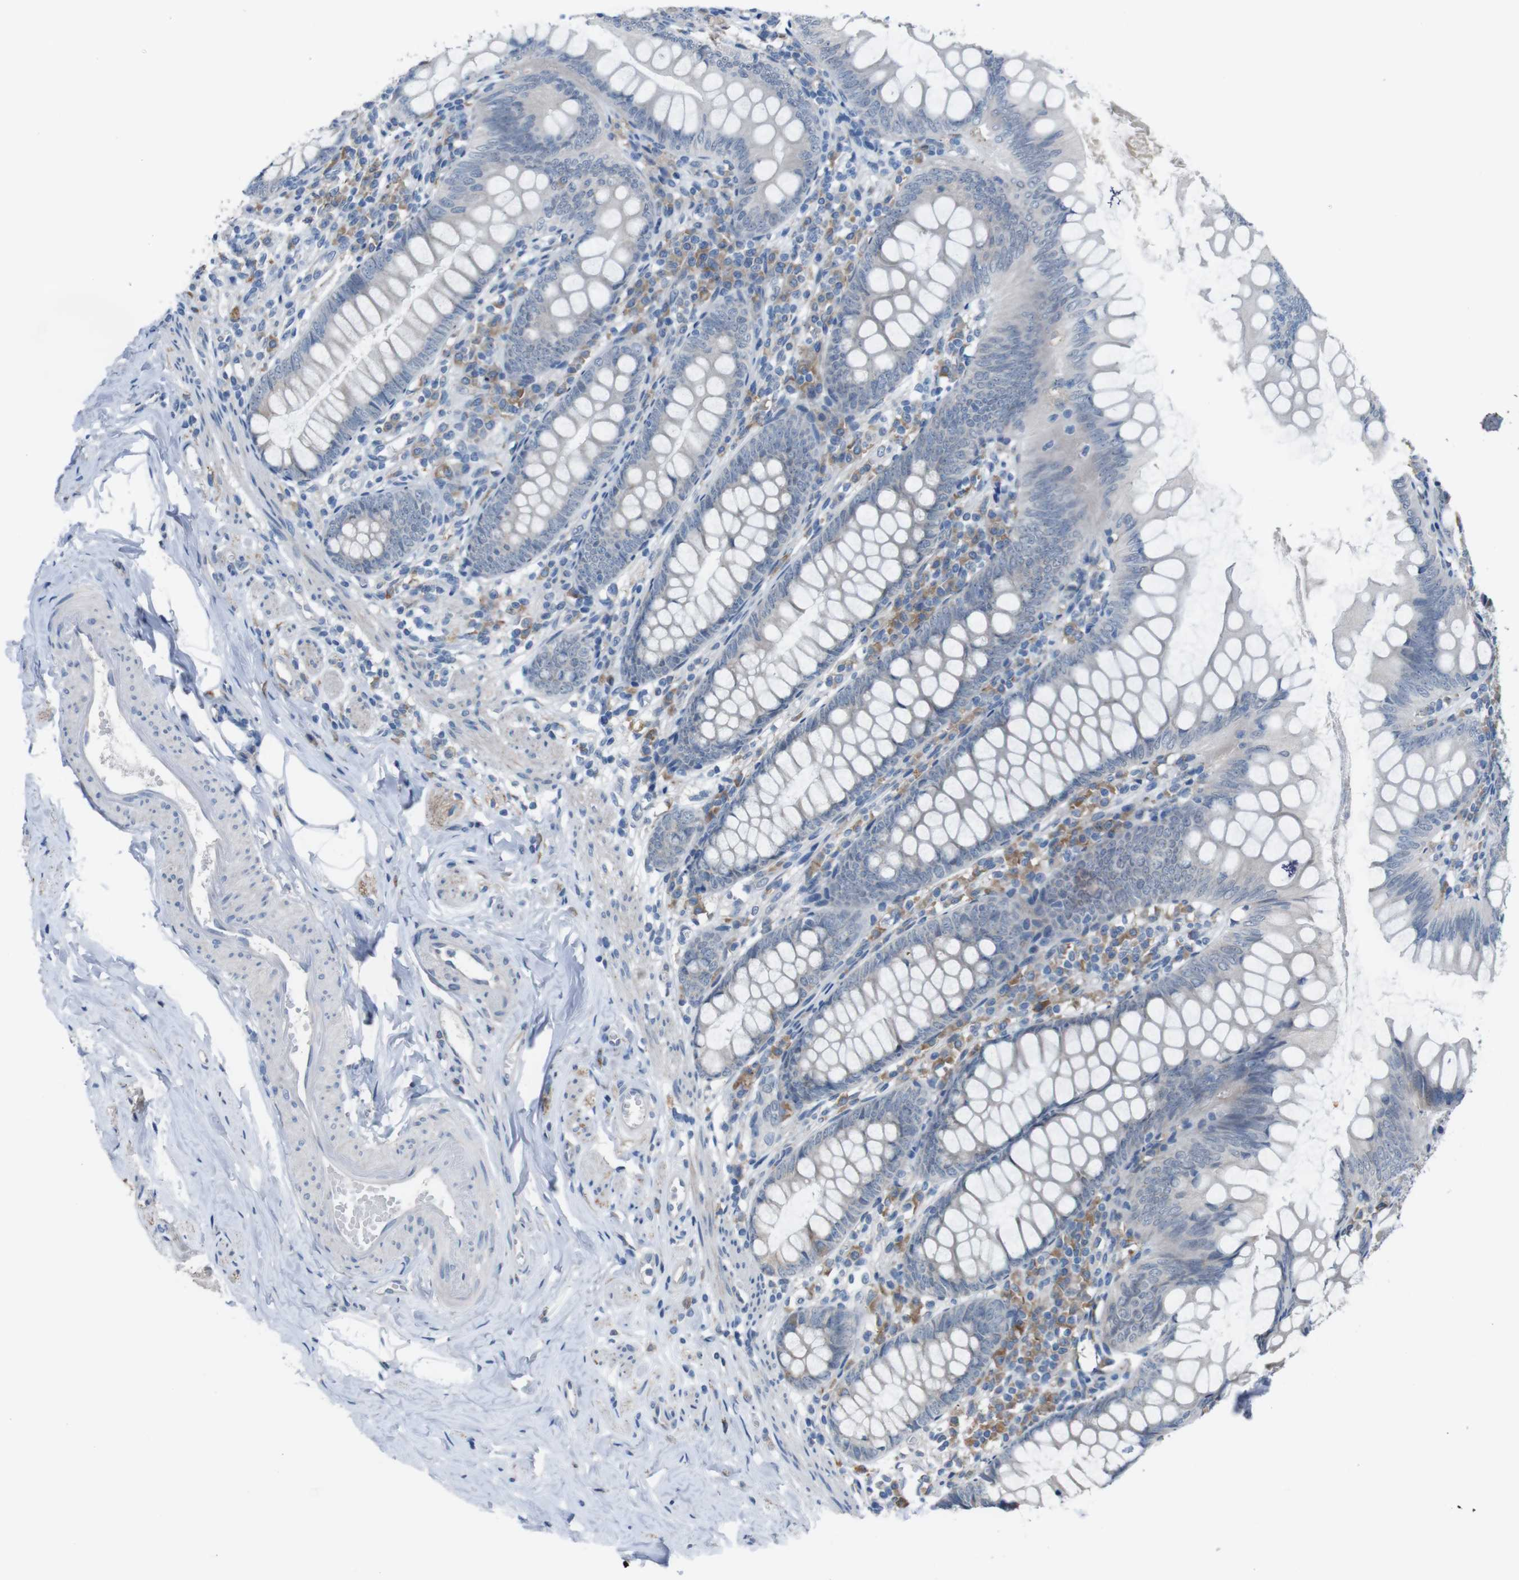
{"staining": {"intensity": "negative", "quantity": "none", "location": "none"}, "tissue": "appendix", "cell_type": "Glandular cells", "image_type": "normal", "snomed": [{"axis": "morphology", "description": "Normal tissue, NOS"}, {"axis": "topography", "description": "Appendix"}], "caption": "This is a image of immunohistochemistry staining of unremarkable appendix, which shows no expression in glandular cells.", "gene": "CDH22", "patient": {"sex": "female", "age": 77}}